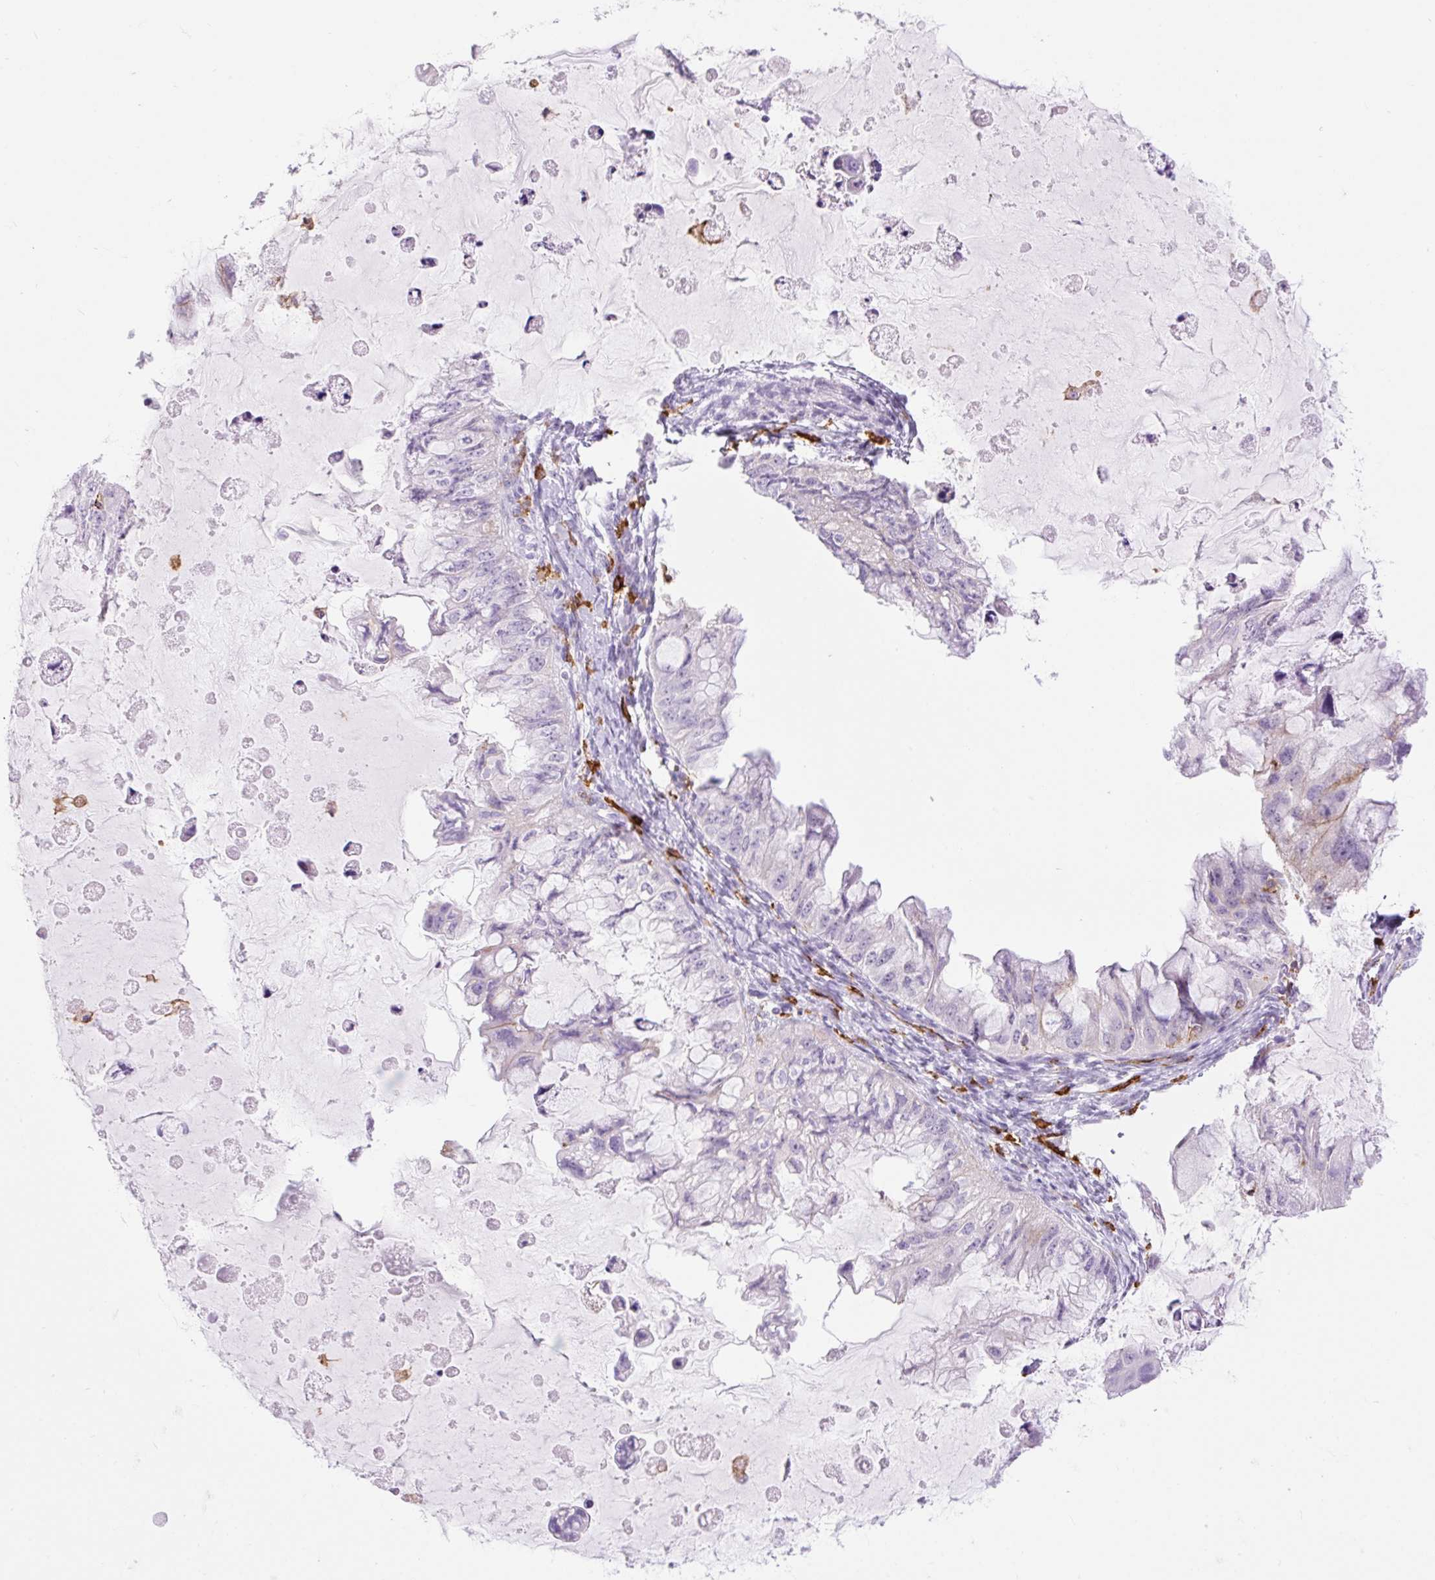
{"staining": {"intensity": "negative", "quantity": "none", "location": "none"}, "tissue": "ovarian cancer", "cell_type": "Tumor cells", "image_type": "cancer", "snomed": [{"axis": "morphology", "description": "Cystadenocarcinoma, mucinous, NOS"}, {"axis": "topography", "description": "Ovary"}], "caption": "The photomicrograph reveals no significant staining in tumor cells of ovarian cancer (mucinous cystadenocarcinoma).", "gene": "SIGLEC1", "patient": {"sex": "female", "age": 72}}